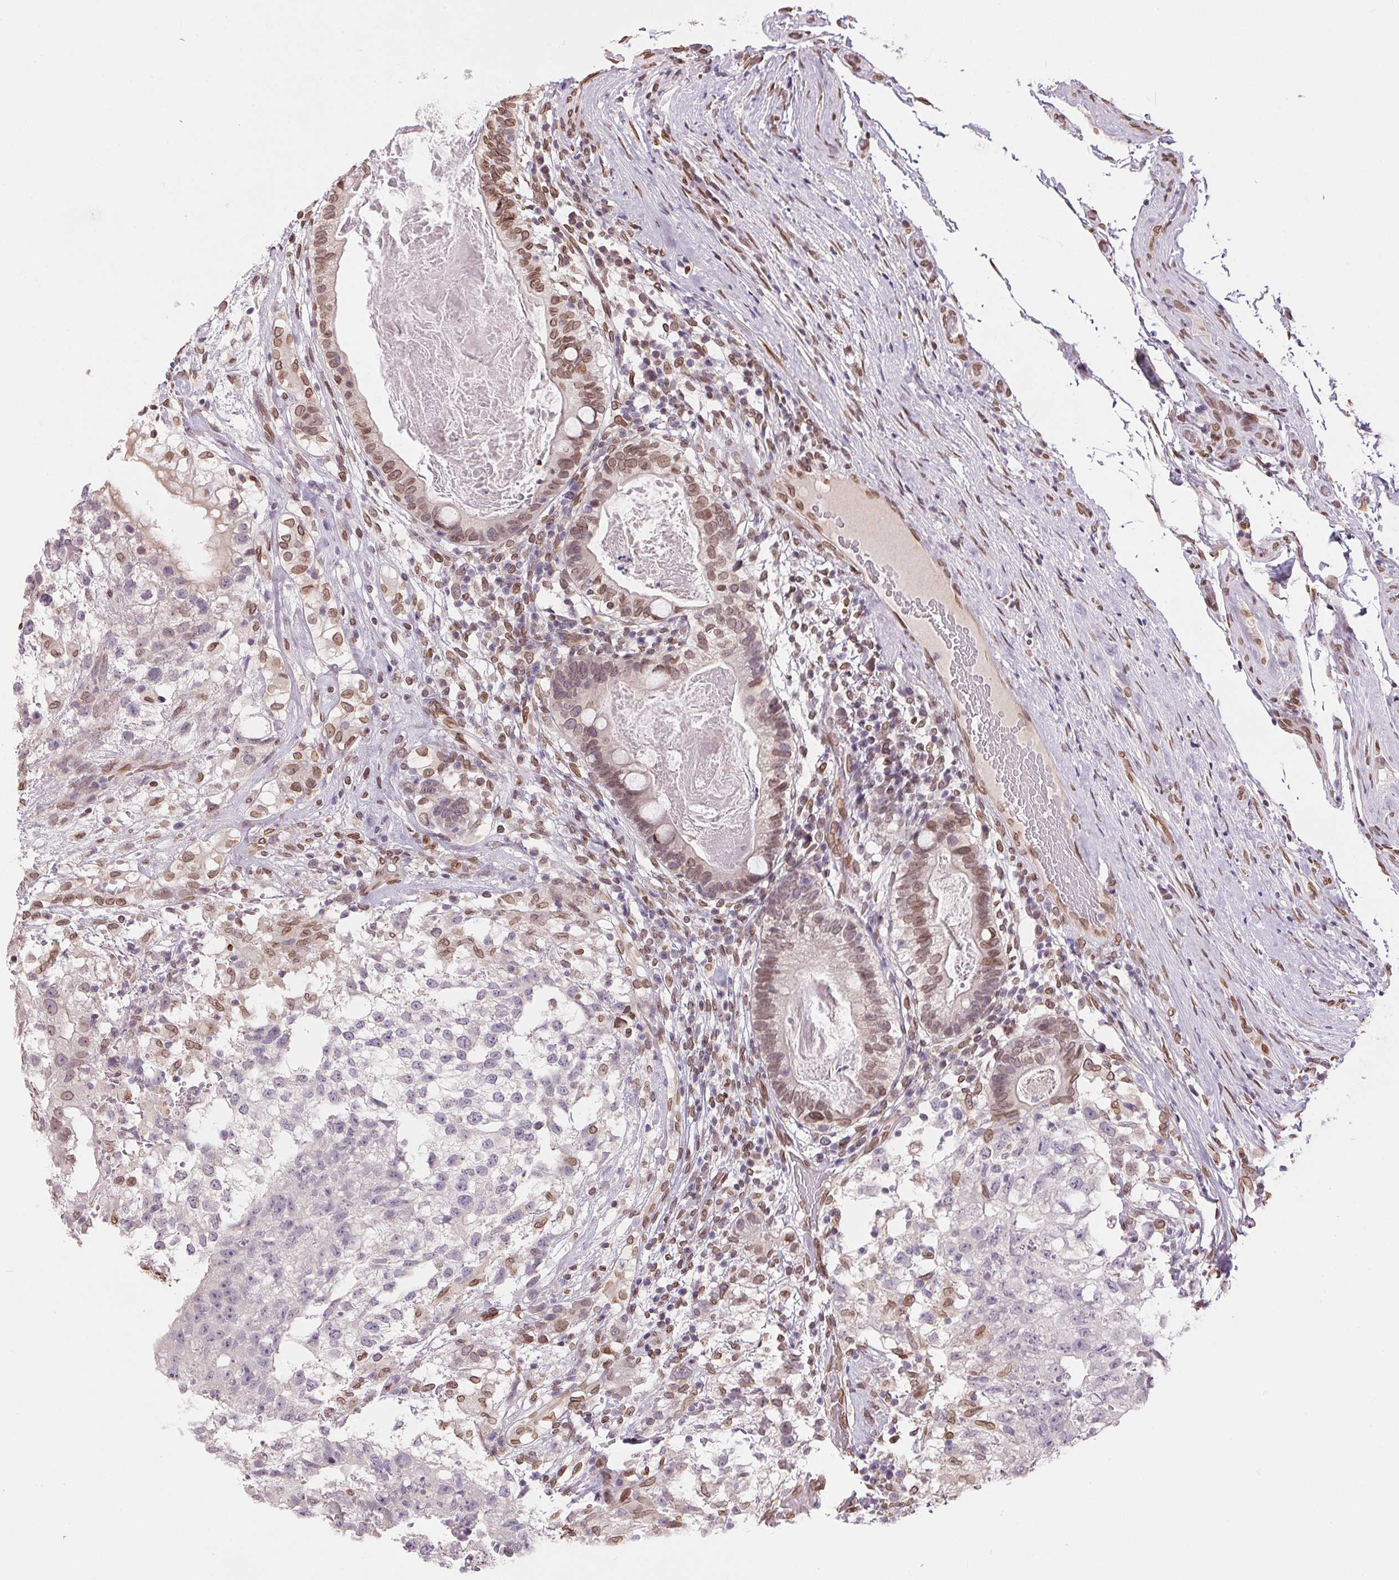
{"staining": {"intensity": "moderate", "quantity": "<25%", "location": "nuclear"}, "tissue": "testis cancer", "cell_type": "Tumor cells", "image_type": "cancer", "snomed": [{"axis": "morphology", "description": "Seminoma, NOS"}, {"axis": "morphology", "description": "Carcinoma, Embryonal, NOS"}, {"axis": "topography", "description": "Testis"}], "caption": "Immunohistochemical staining of embryonal carcinoma (testis) demonstrates low levels of moderate nuclear staining in approximately <25% of tumor cells. Nuclei are stained in blue.", "gene": "TMEM175", "patient": {"sex": "male", "age": 41}}